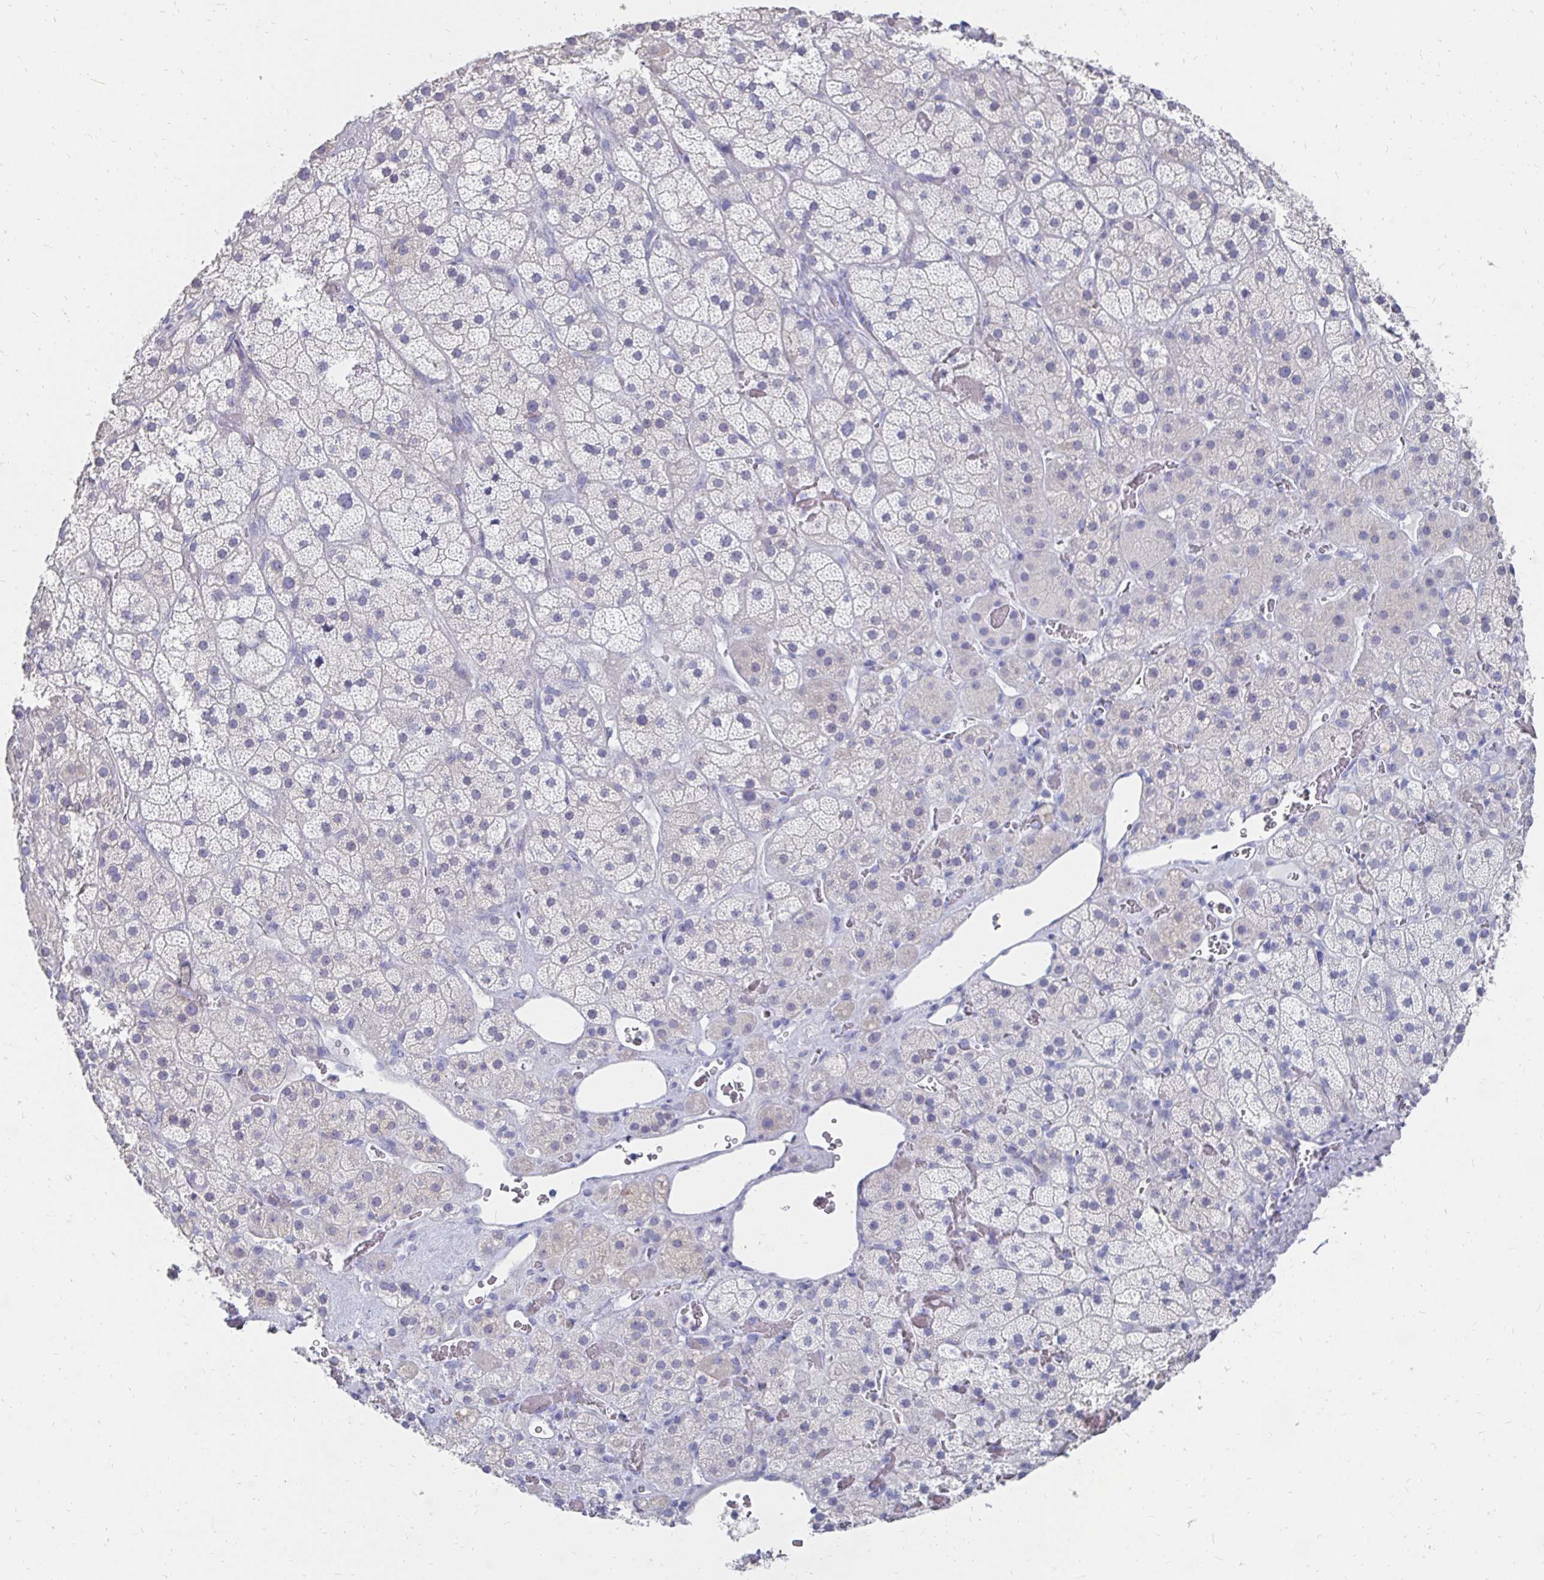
{"staining": {"intensity": "negative", "quantity": "none", "location": "none"}, "tissue": "adrenal gland", "cell_type": "Glandular cells", "image_type": "normal", "snomed": [{"axis": "morphology", "description": "Normal tissue, NOS"}, {"axis": "topography", "description": "Adrenal gland"}], "caption": "IHC histopathology image of unremarkable adrenal gland: human adrenal gland stained with DAB exhibits no significant protein positivity in glandular cells.", "gene": "SYCP3", "patient": {"sex": "male", "age": 57}}